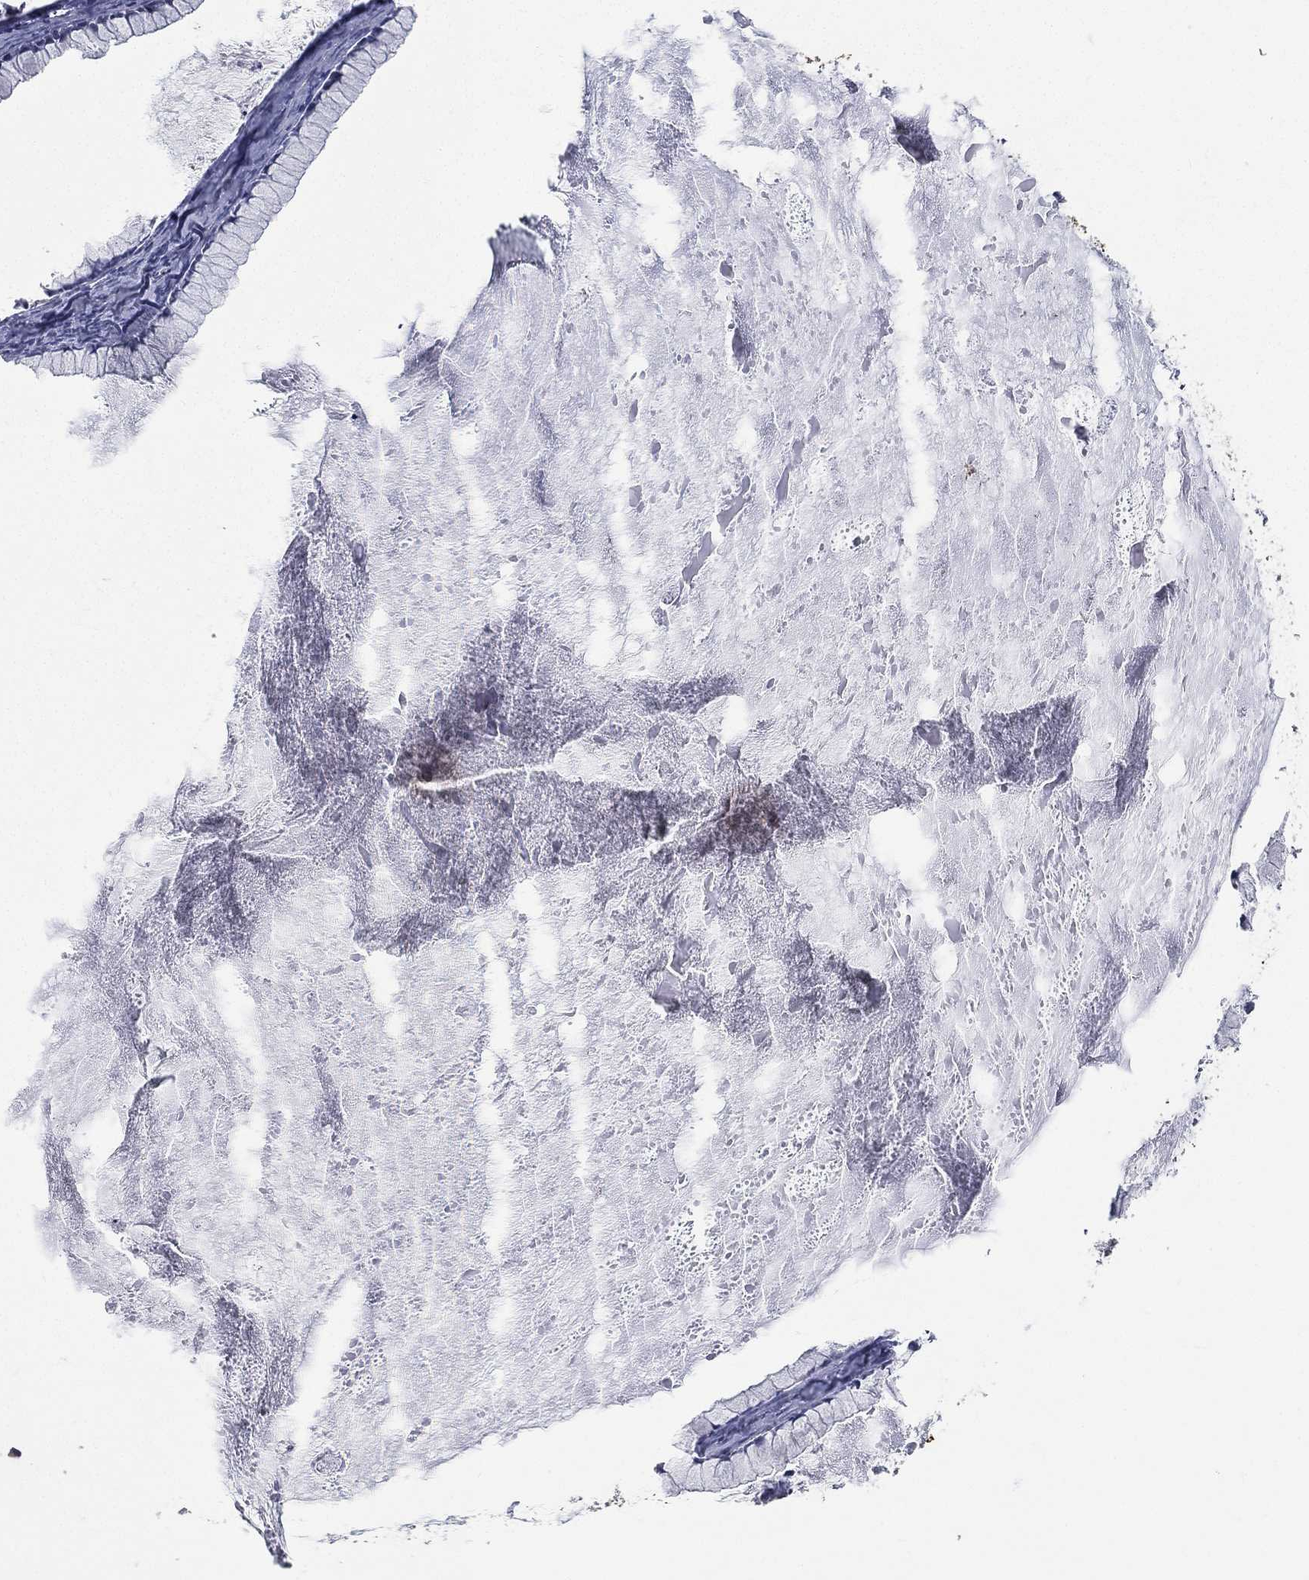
{"staining": {"intensity": "negative", "quantity": "none", "location": "none"}, "tissue": "ovarian cancer", "cell_type": "Tumor cells", "image_type": "cancer", "snomed": [{"axis": "morphology", "description": "Cystadenocarcinoma, mucinous, NOS"}, {"axis": "topography", "description": "Ovary"}], "caption": "Micrograph shows no protein expression in tumor cells of ovarian mucinous cystadenocarcinoma tissue.", "gene": "SNAP25", "patient": {"sex": "female", "age": 41}}